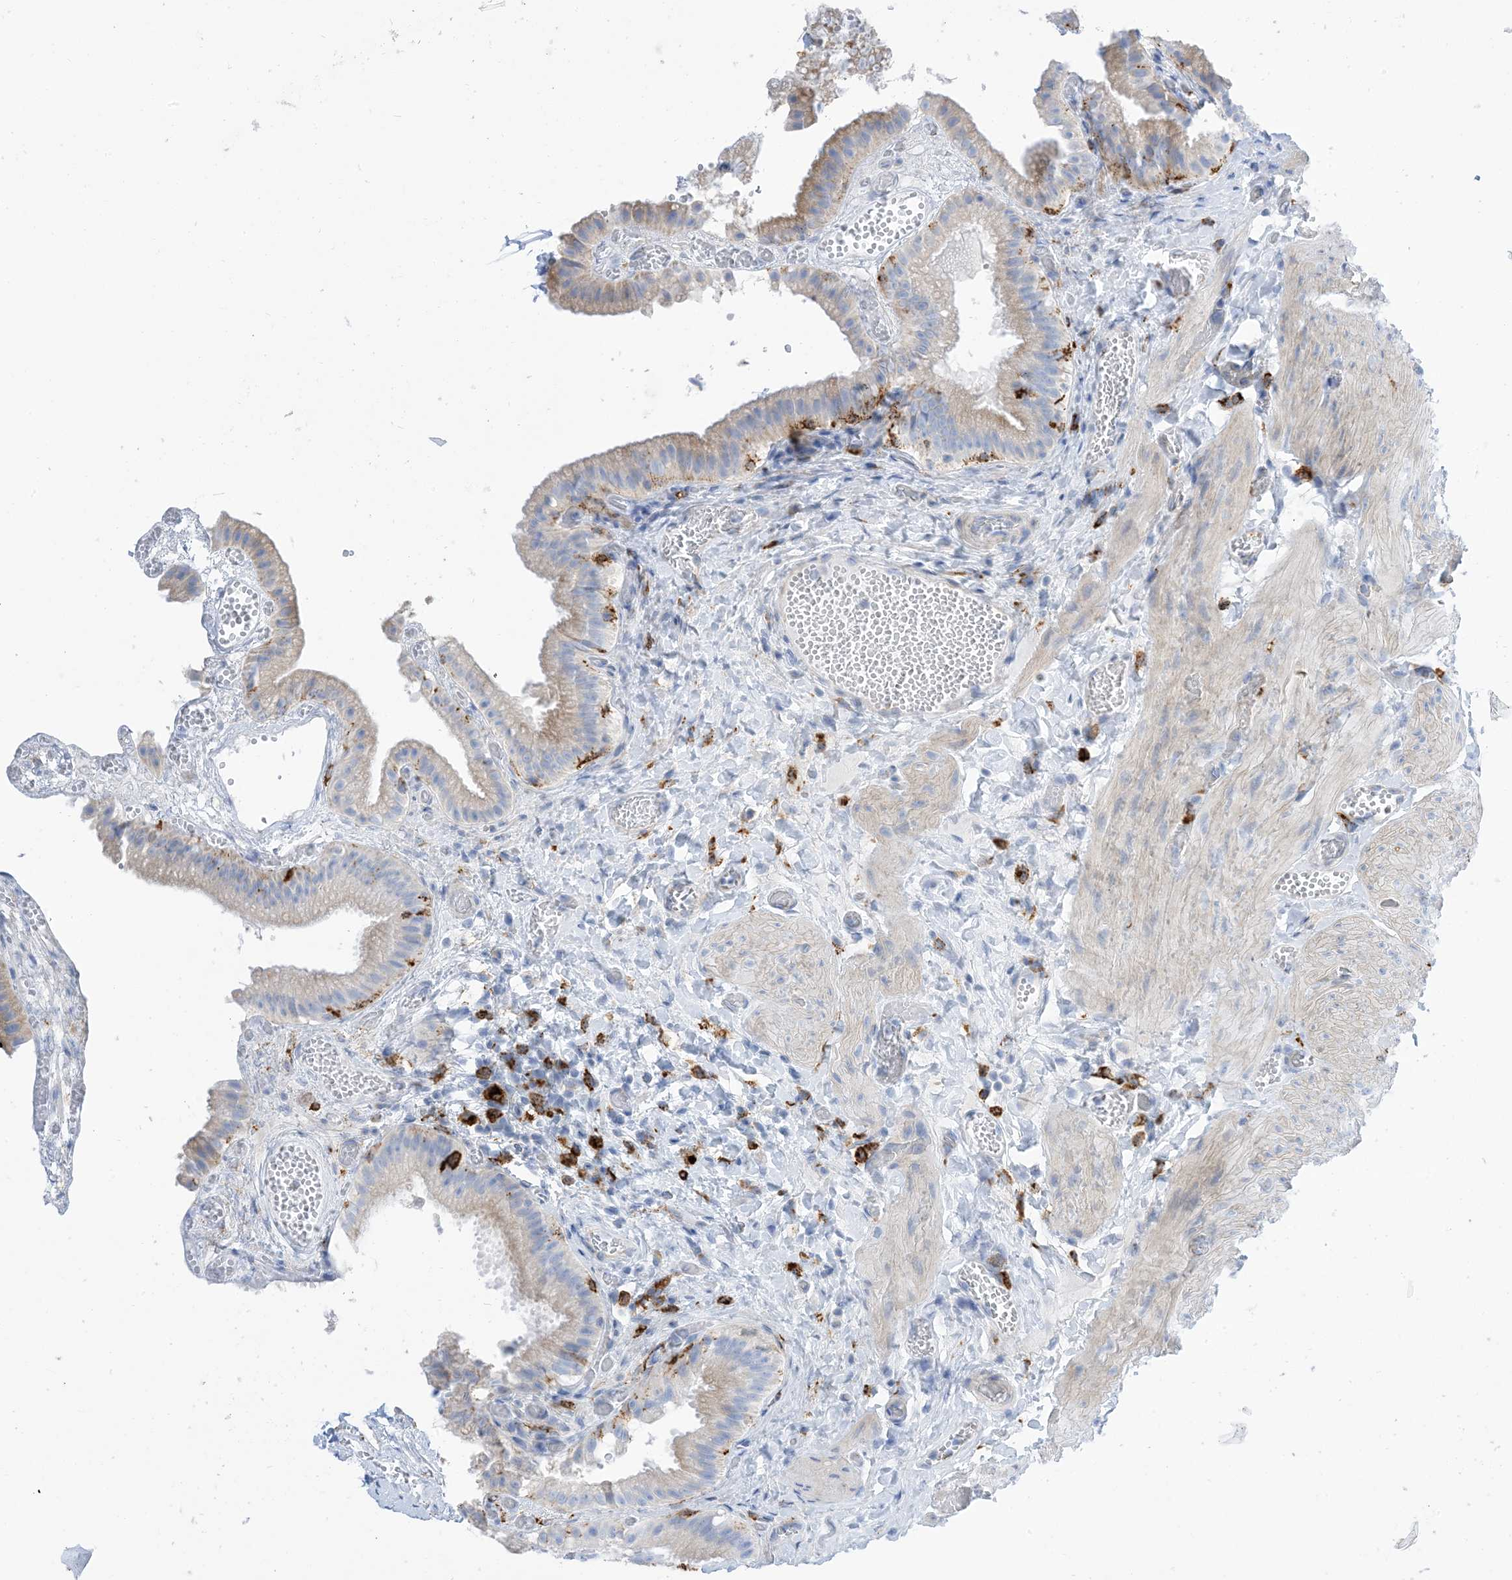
{"staining": {"intensity": "moderate", "quantity": "<25%", "location": "cytoplasmic/membranous"}, "tissue": "gallbladder", "cell_type": "Glandular cells", "image_type": "normal", "snomed": [{"axis": "morphology", "description": "Normal tissue, NOS"}, {"axis": "topography", "description": "Gallbladder"}], "caption": "Protein expression by IHC displays moderate cytoplasmic/membranous staining in about <25% of glandular cells in normal gallbladder.", "gene": "DPH3", "patient": {"sex": "female", "age": 64}}